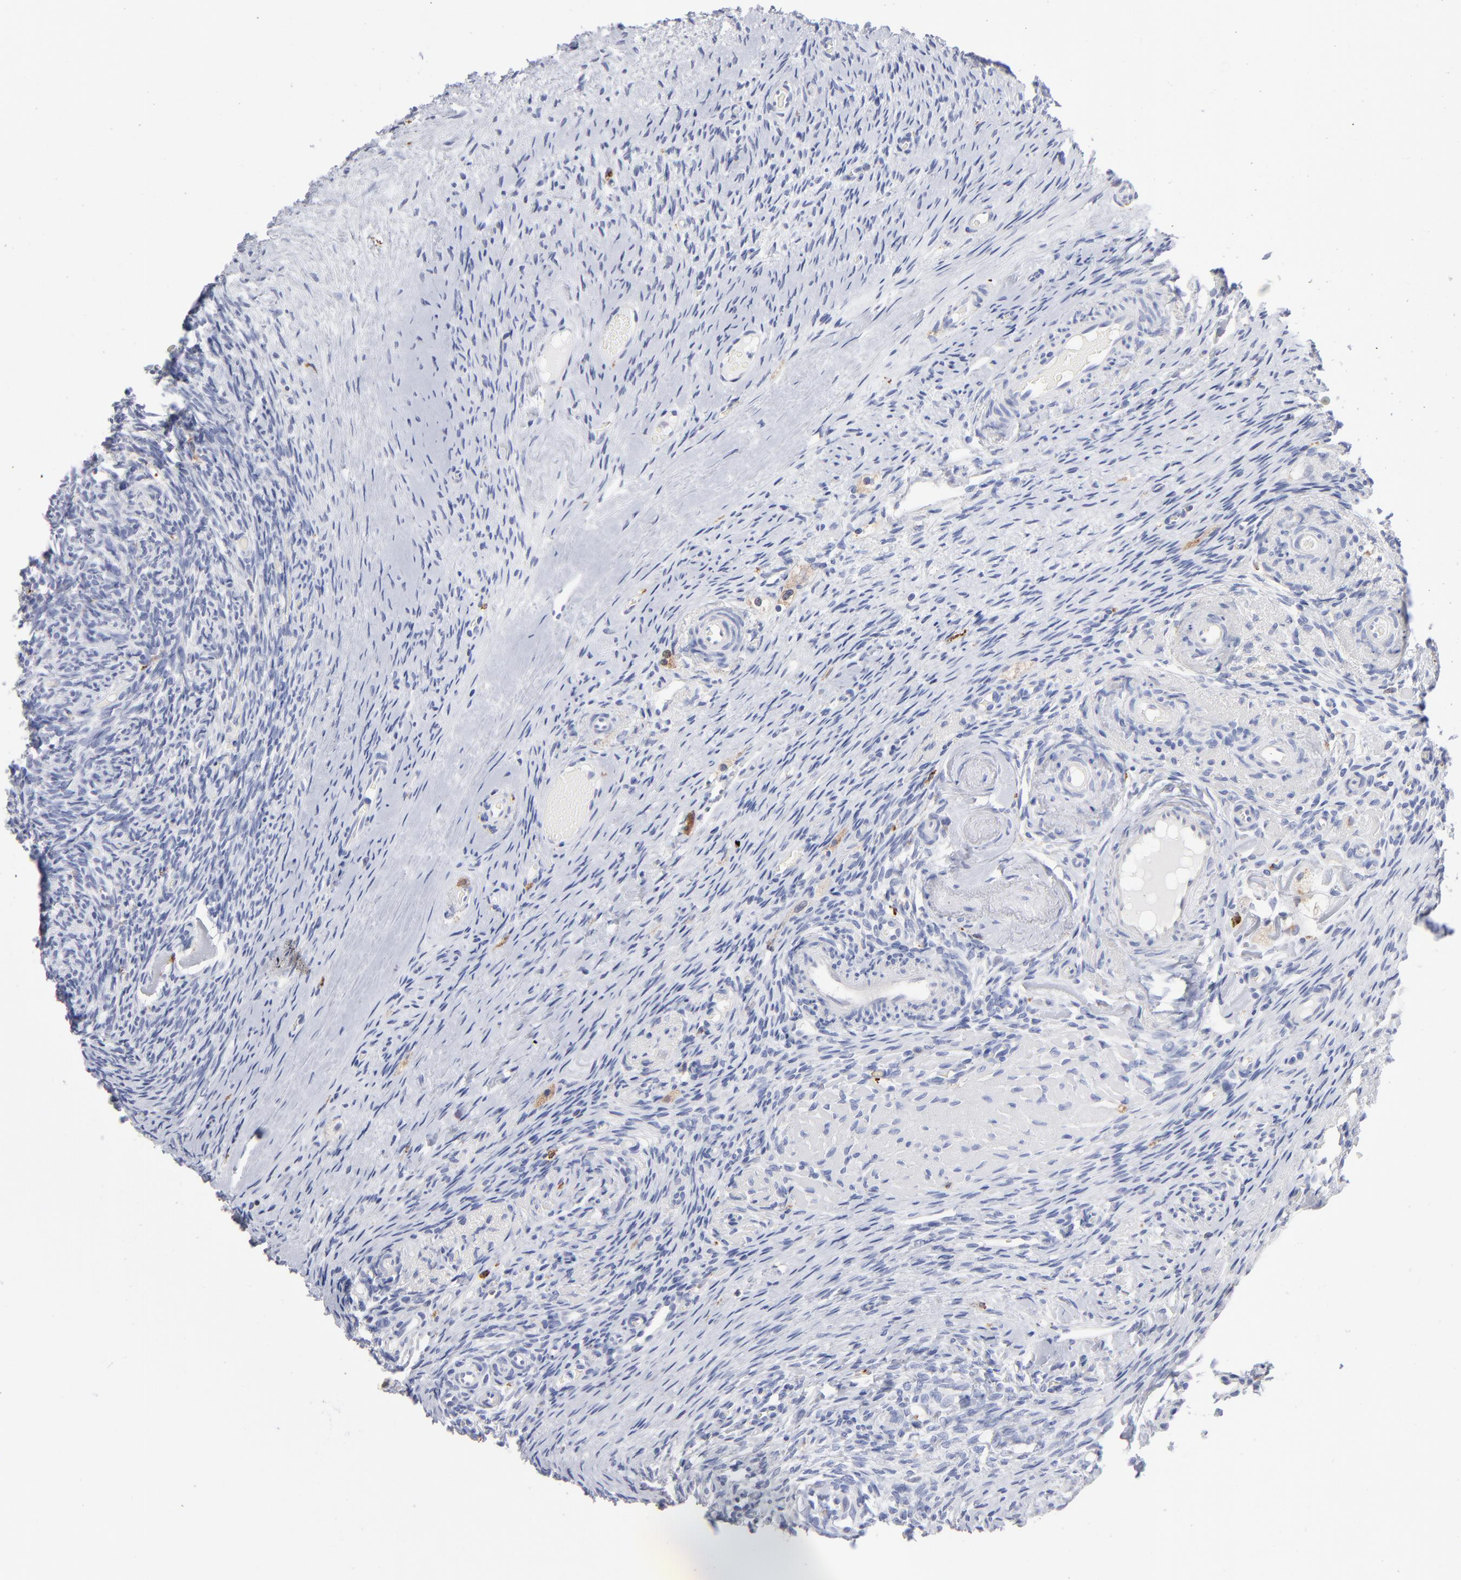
{"staining": {"intensity": "negative", "quantity": "none", "location": "none"}, "tissue": "ovary", "cell_type": "Follicle cells", "image_type": "normal", "snomed": [{"axis": "morphology", "description": "Normal tissue, NOS"}, {"axis": "topography", "description": "Ovary"}], "caption": "Ovary was stained to show a protein in brown. There is no significant expression in follicle cells. The staining is performed using DAB brown chromogen with nuclei counter-stained in using hematoxylin.", "gene": "CD180", "patient": {"sex": "female", "age": 60}}